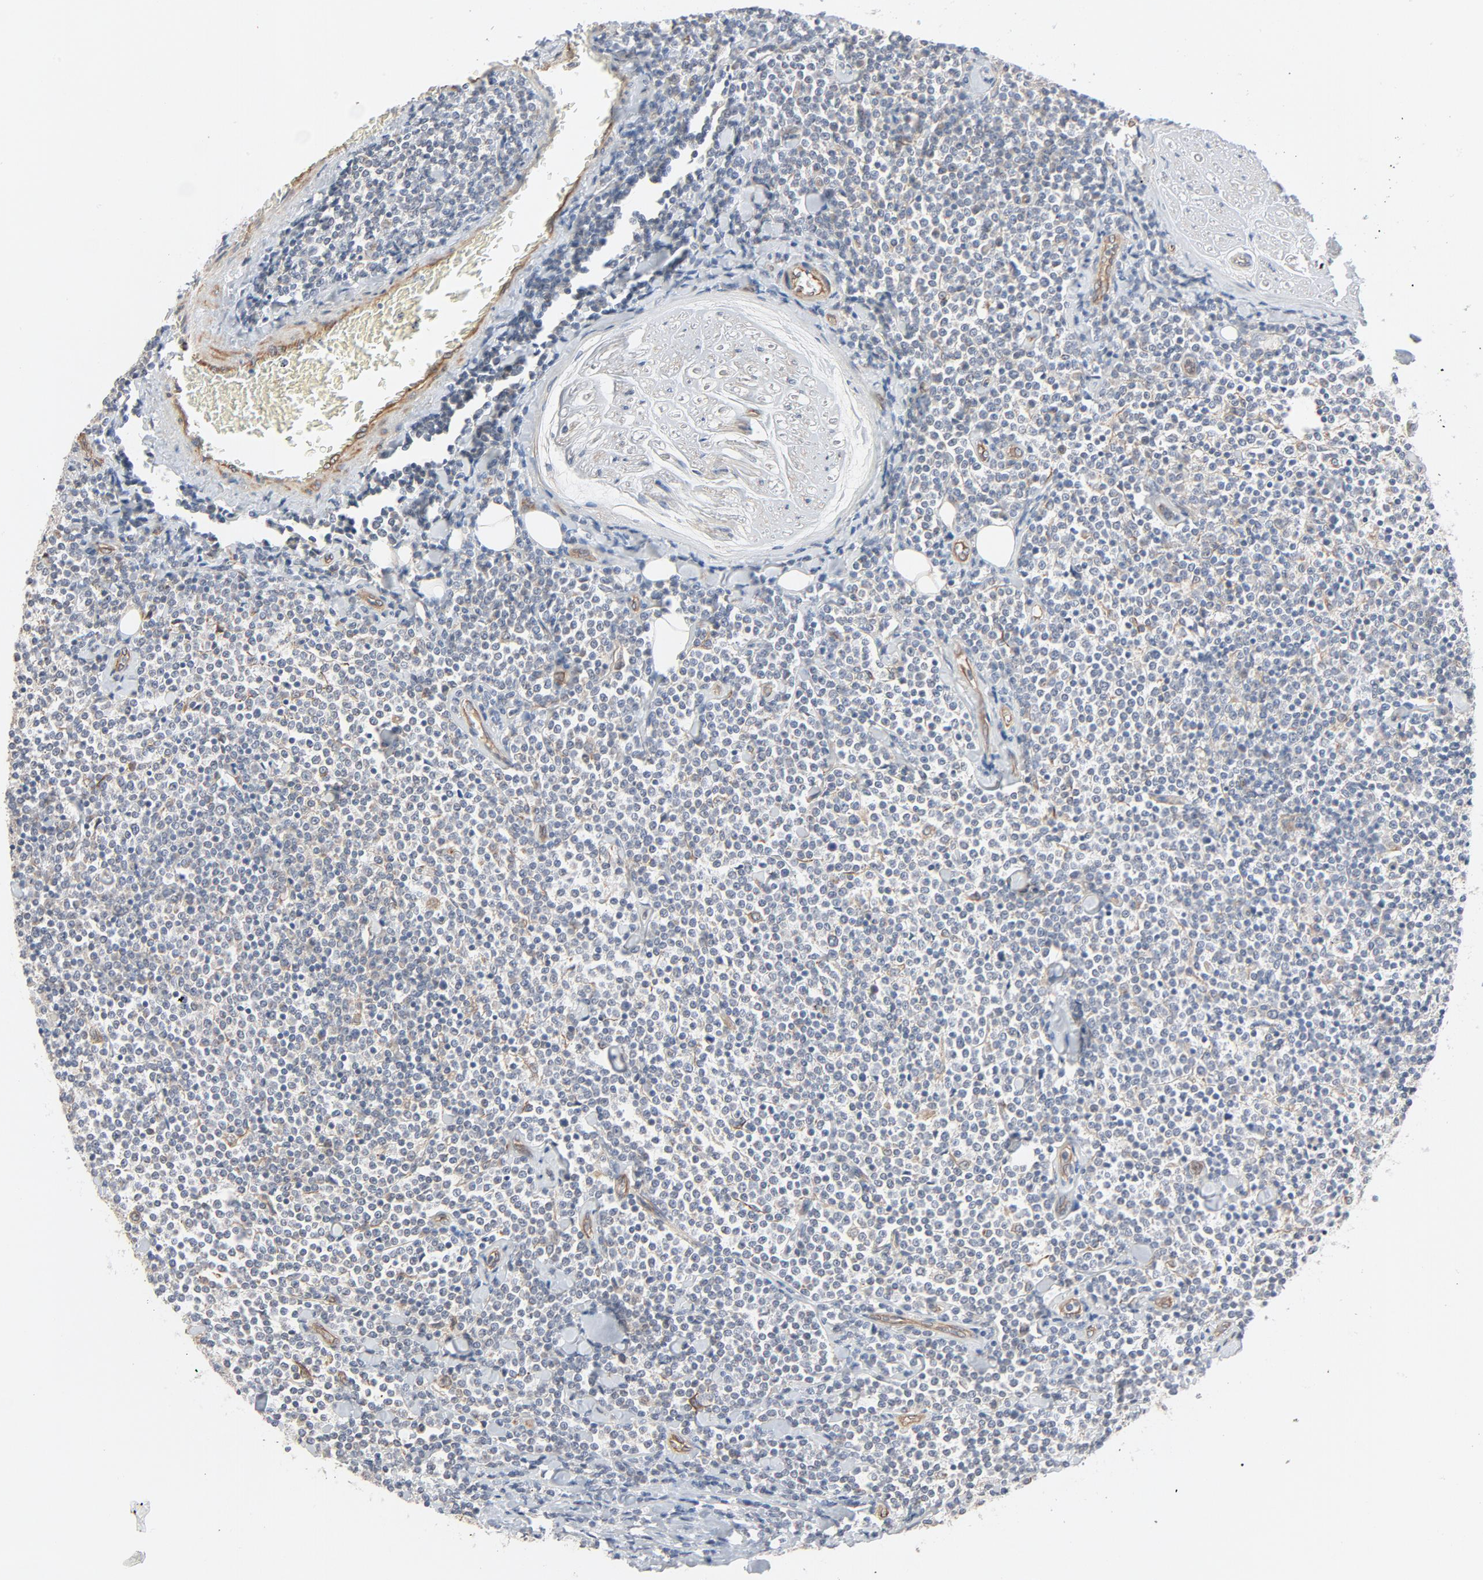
{"staining": {"intensity": "negative", "quantity": "none", "location": "none"}, "tissue": "lymphoma", "cell_type": "Tumor cells", "image_type": "cancer", "snomed": [{"axis": "morphology", "description": "Malignant lymphoma, non-Hodgkin's type, Low grade"}, {"axis": "topography", "description": "Soft tissue"}], "caption": "This is an immunohistochemistry (IHC) micrograph of human lymphoma. There is no staining in tumor cells.", "gene": "TRIOBP", "patient": {"sex": "male", "age": 92}}